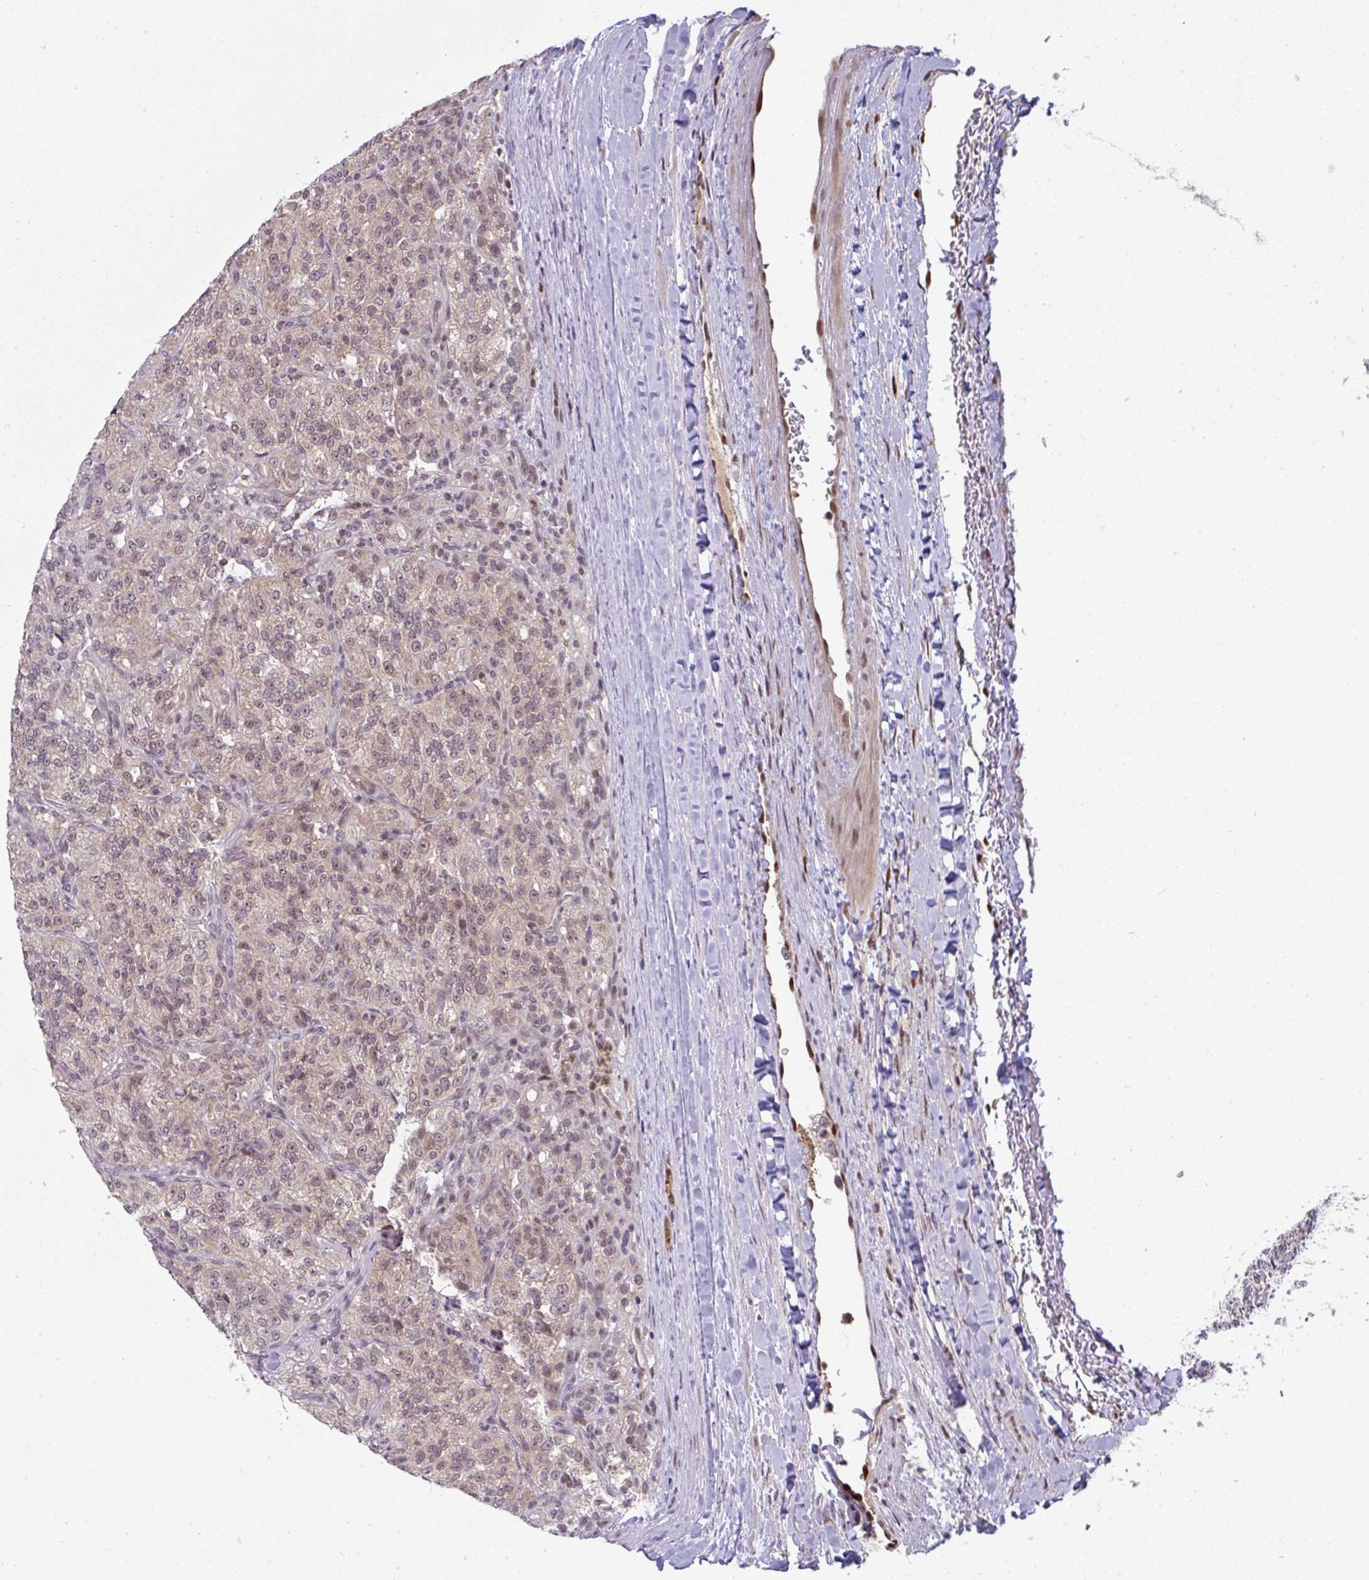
{"staining": {"intensity": "weak", "quantity": ">75%", "location": "cytoplasmic/membranous,nuclear"}, "tissue": "renal cancer", "cell_type": "Tumor cells", "image_type": "cancer", "snomed": [{"axis": "morphology", "description": "Adenocarcinoma, NOS"}, {"axis": "topography", "description": "Kidney"}], "caption": "Brown immunohistochemical staining in human adenocarcinoma (renal) displays weak cytoplasmic/membranous and nuclear positivity in about >75% of tumor cells. The staining was performed using DAB, with brown indicating positive protein expression. Nuclei are stained blue with hematoxylin.", "gene": "KLF2", "patient": {"sex": "female", "age": 63}}